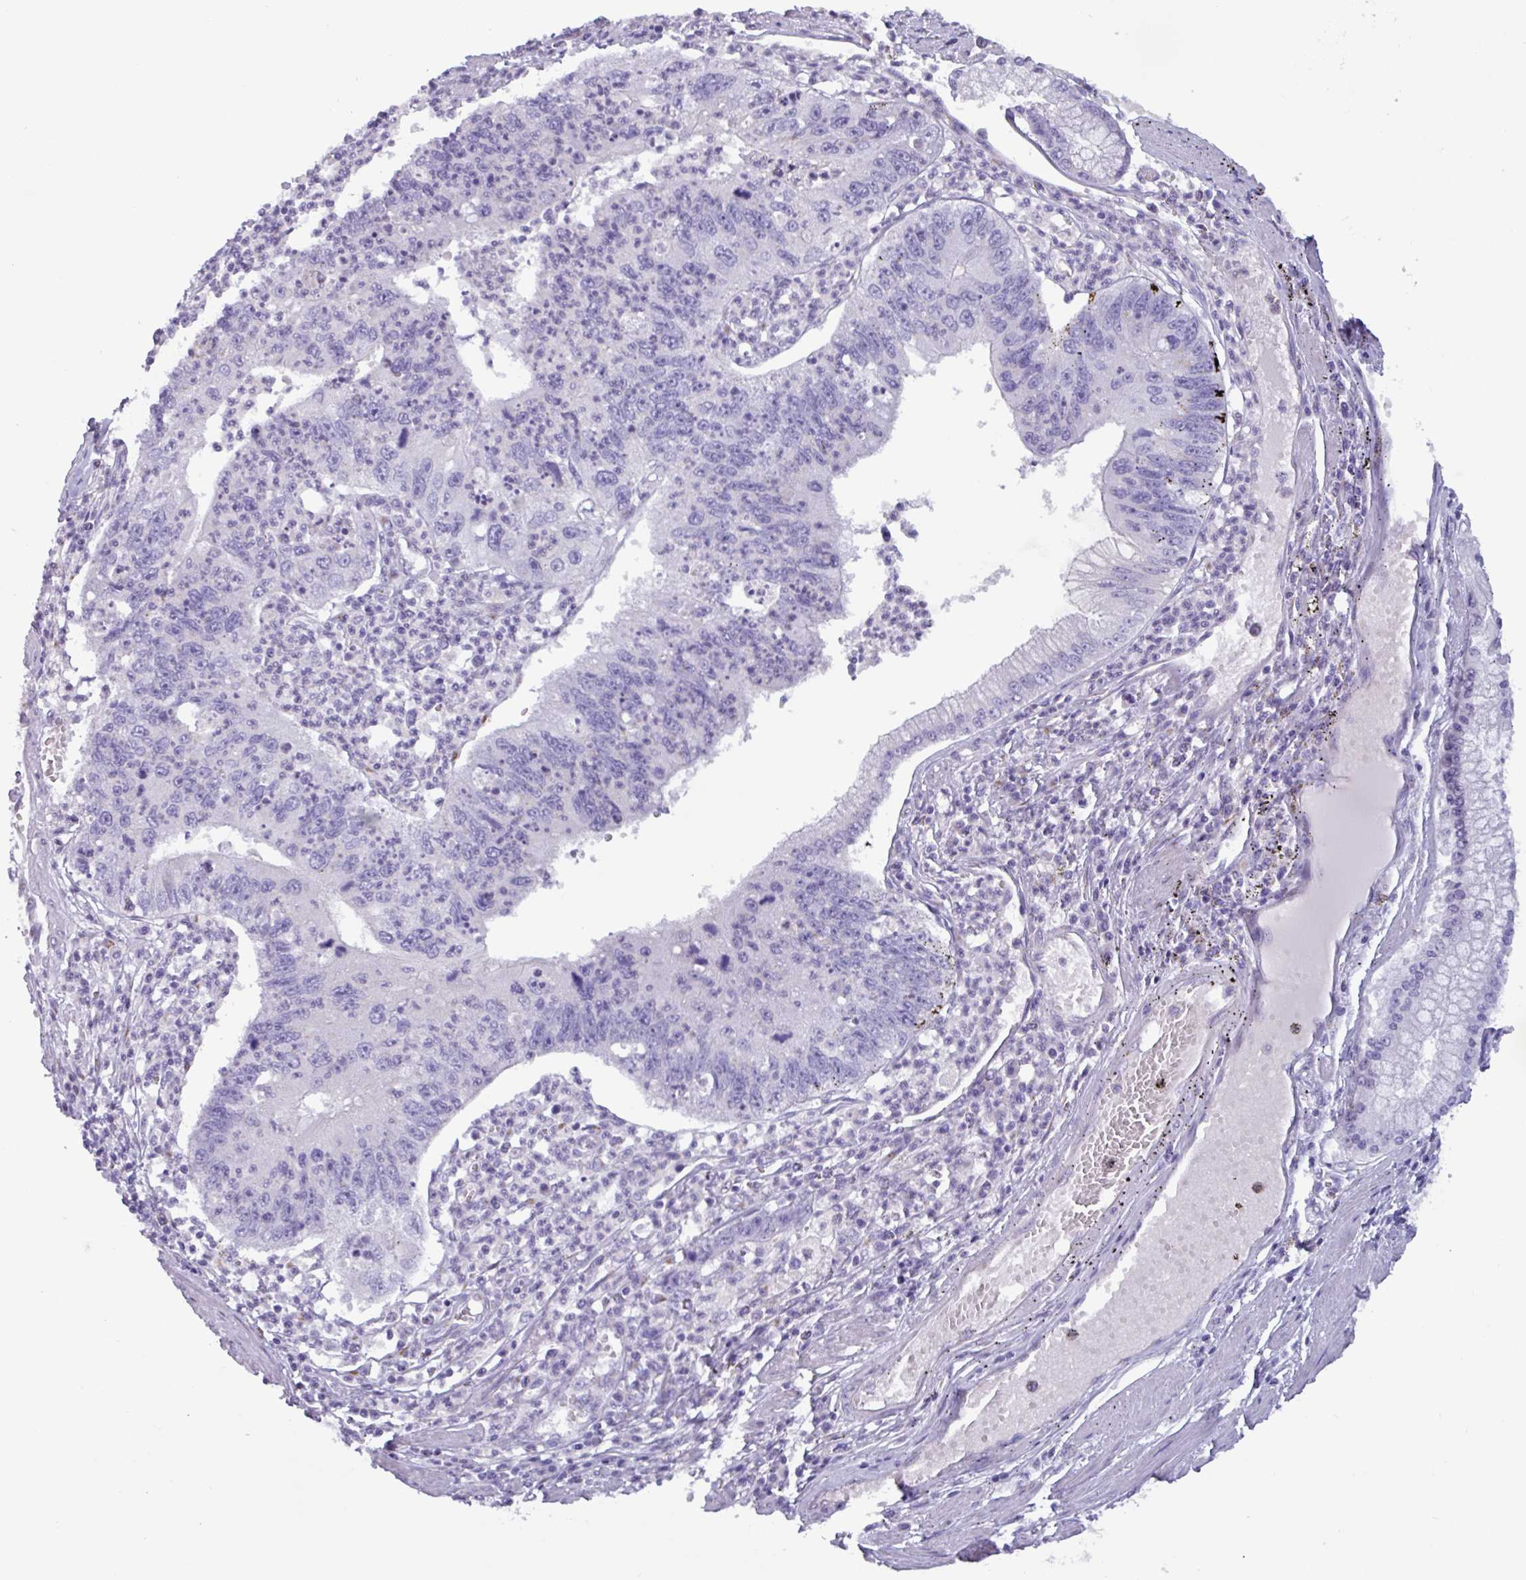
{"staining": {"intensity": "negative", "quantity": "none", "location": "none"}, "tissue": "stomach cancer", "cell_type": "Tumor cells", "image_type": "cancer", "snomed": [{"axis": "morphology", "description": "Adenocarcinoma, NOS"}, {"axis": "topography", "description": "Stomach"}], "caption": "A micrograph of human stomach cancer is negative for staining in tumor cells.", "gene": "ADGRE1", "patient": {"sex": "male", "age": 59}}